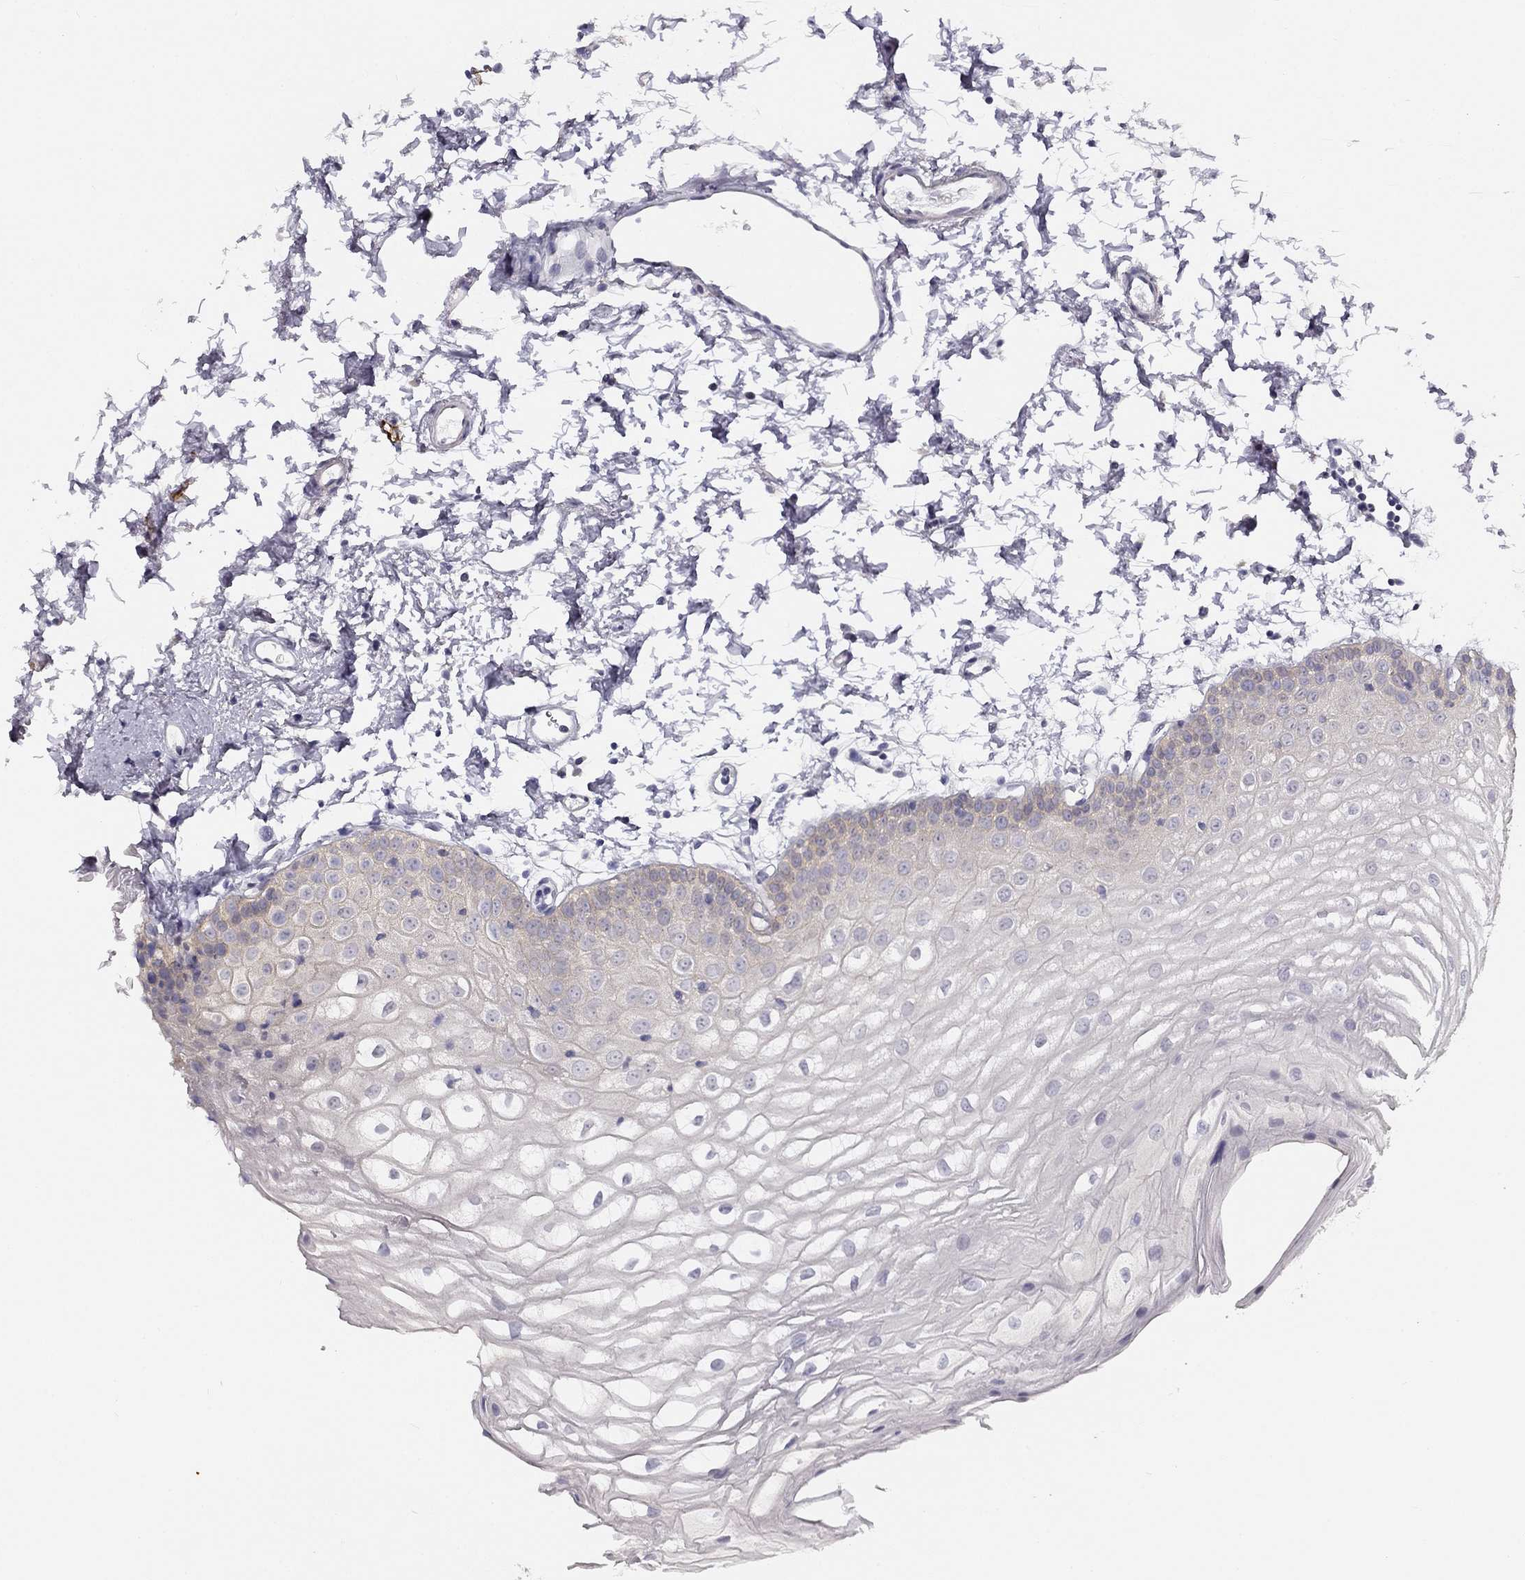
{"staining": {"intensity": "negative", "quantity": "none", "location": "none"}, "tissue": "oral mucosa", "cell_type": "Squamous epithelial cells", "image_type": "normal", "snomed": [{"axis": "morphology", "description": "Normal tissue, NOS"}, {"axis": "topography", "description": "Oral tissue"}], "caption": "A high-resolution micrograph shows IHC staining of unremarkable oral mucosa, which reveals no significant expression in squamous epithelial cells. (DAB (3,3'-diaminobenzidine) immunohistochemistry visualized using brightfield microscopy, high magnification).", "gene": "CNR1", "patient": {"sex": "male", "age": 72}}